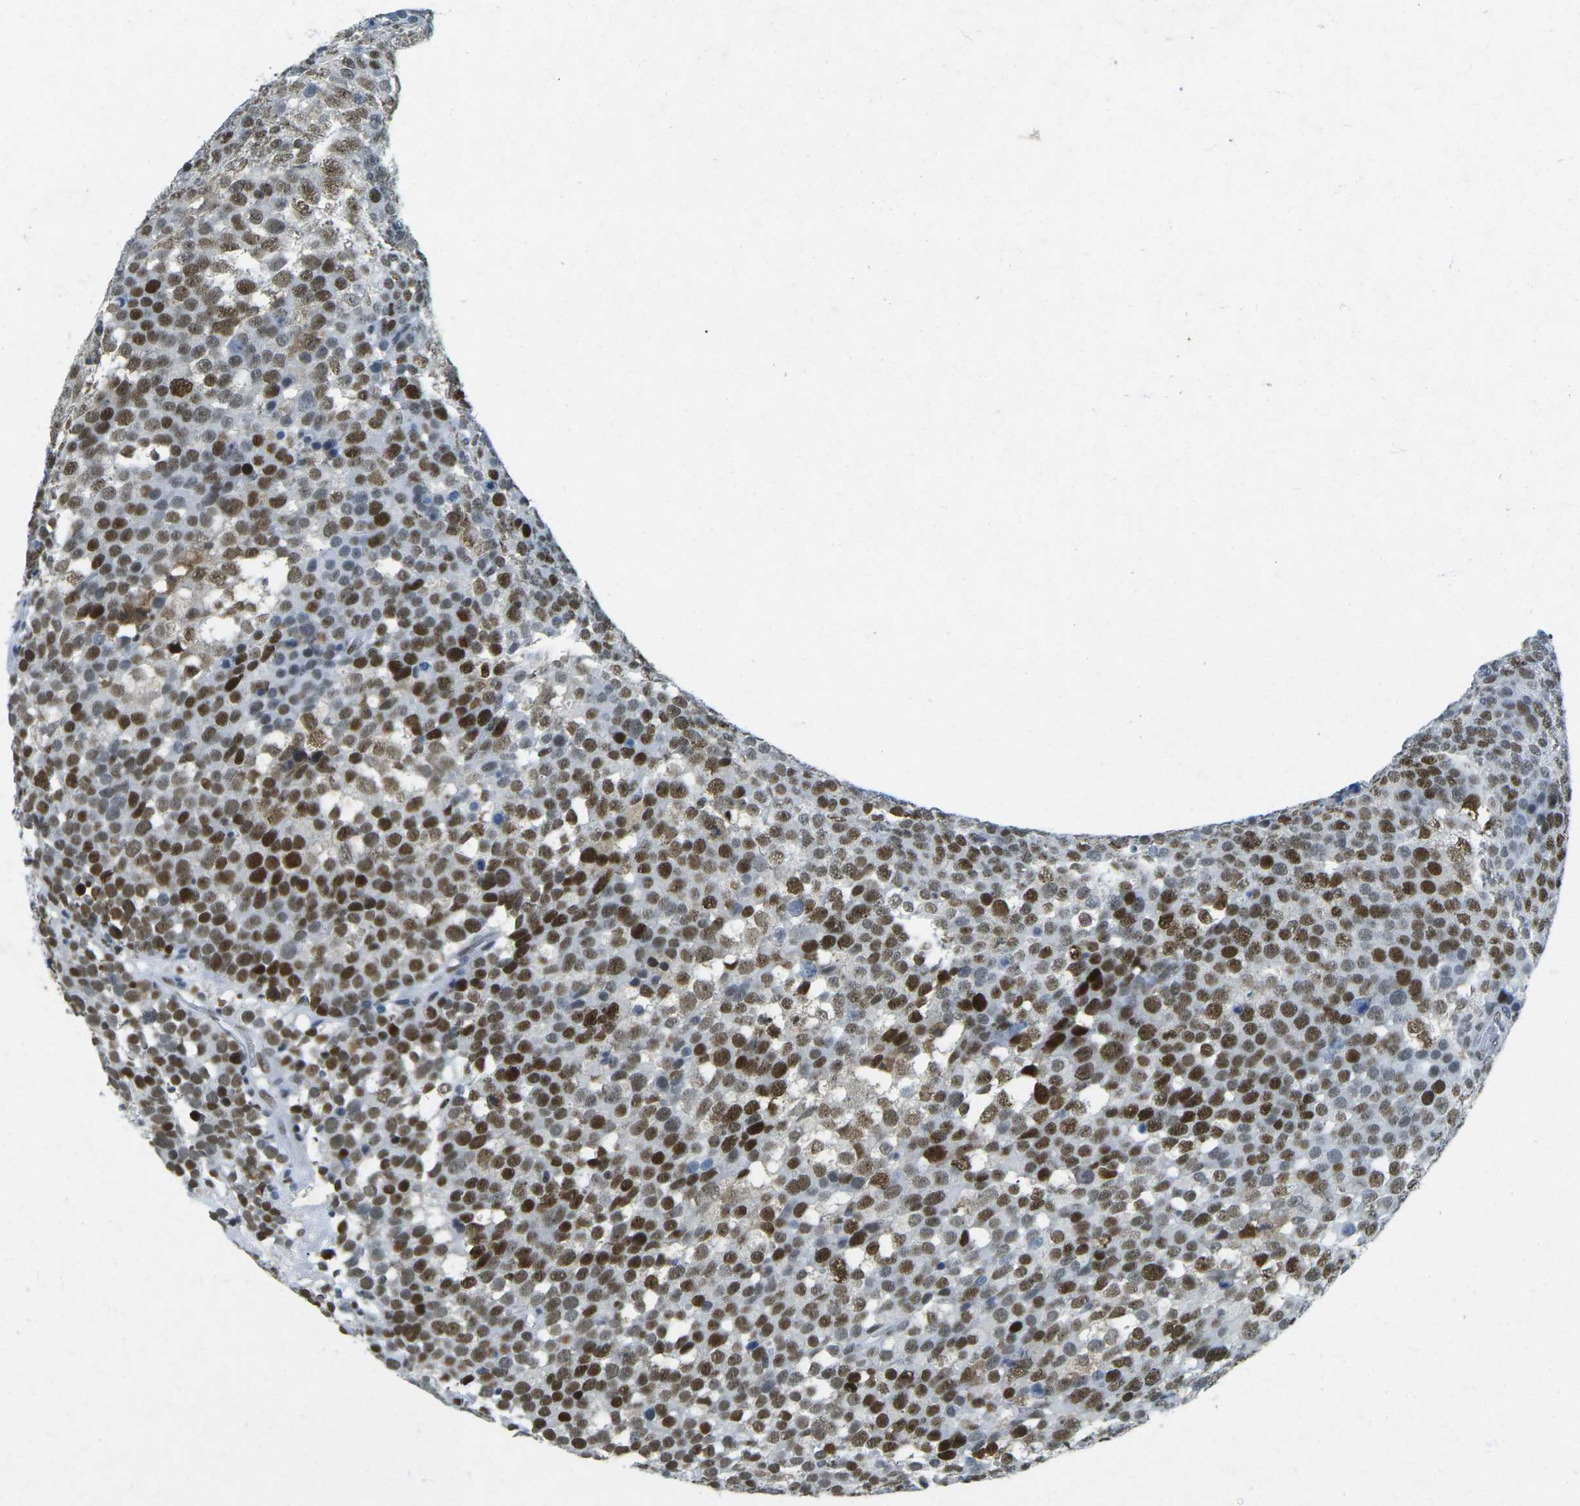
{"staining": {"intensity": "strong", "quantity": ">75%", "location": "nuclear"}, "tissue": "testis cancer", "cell_type": "Tumor cells", "image_type": "cancer", "snomed": [{"axis": "morphology", "description": "Seminoma, NOS"}, {"axis": "topography", "description": "Testis"}], "caption": "High-power microscopy captured an immunohistochemistry (IHC) photomicrograph of testis cancer (seminoma), revealing strong nuclear staining in about >75% of tumor cells. Nuclei are stained in blue.", "gene": "RB1", "patient": {"sex": "male", "age": 71}}